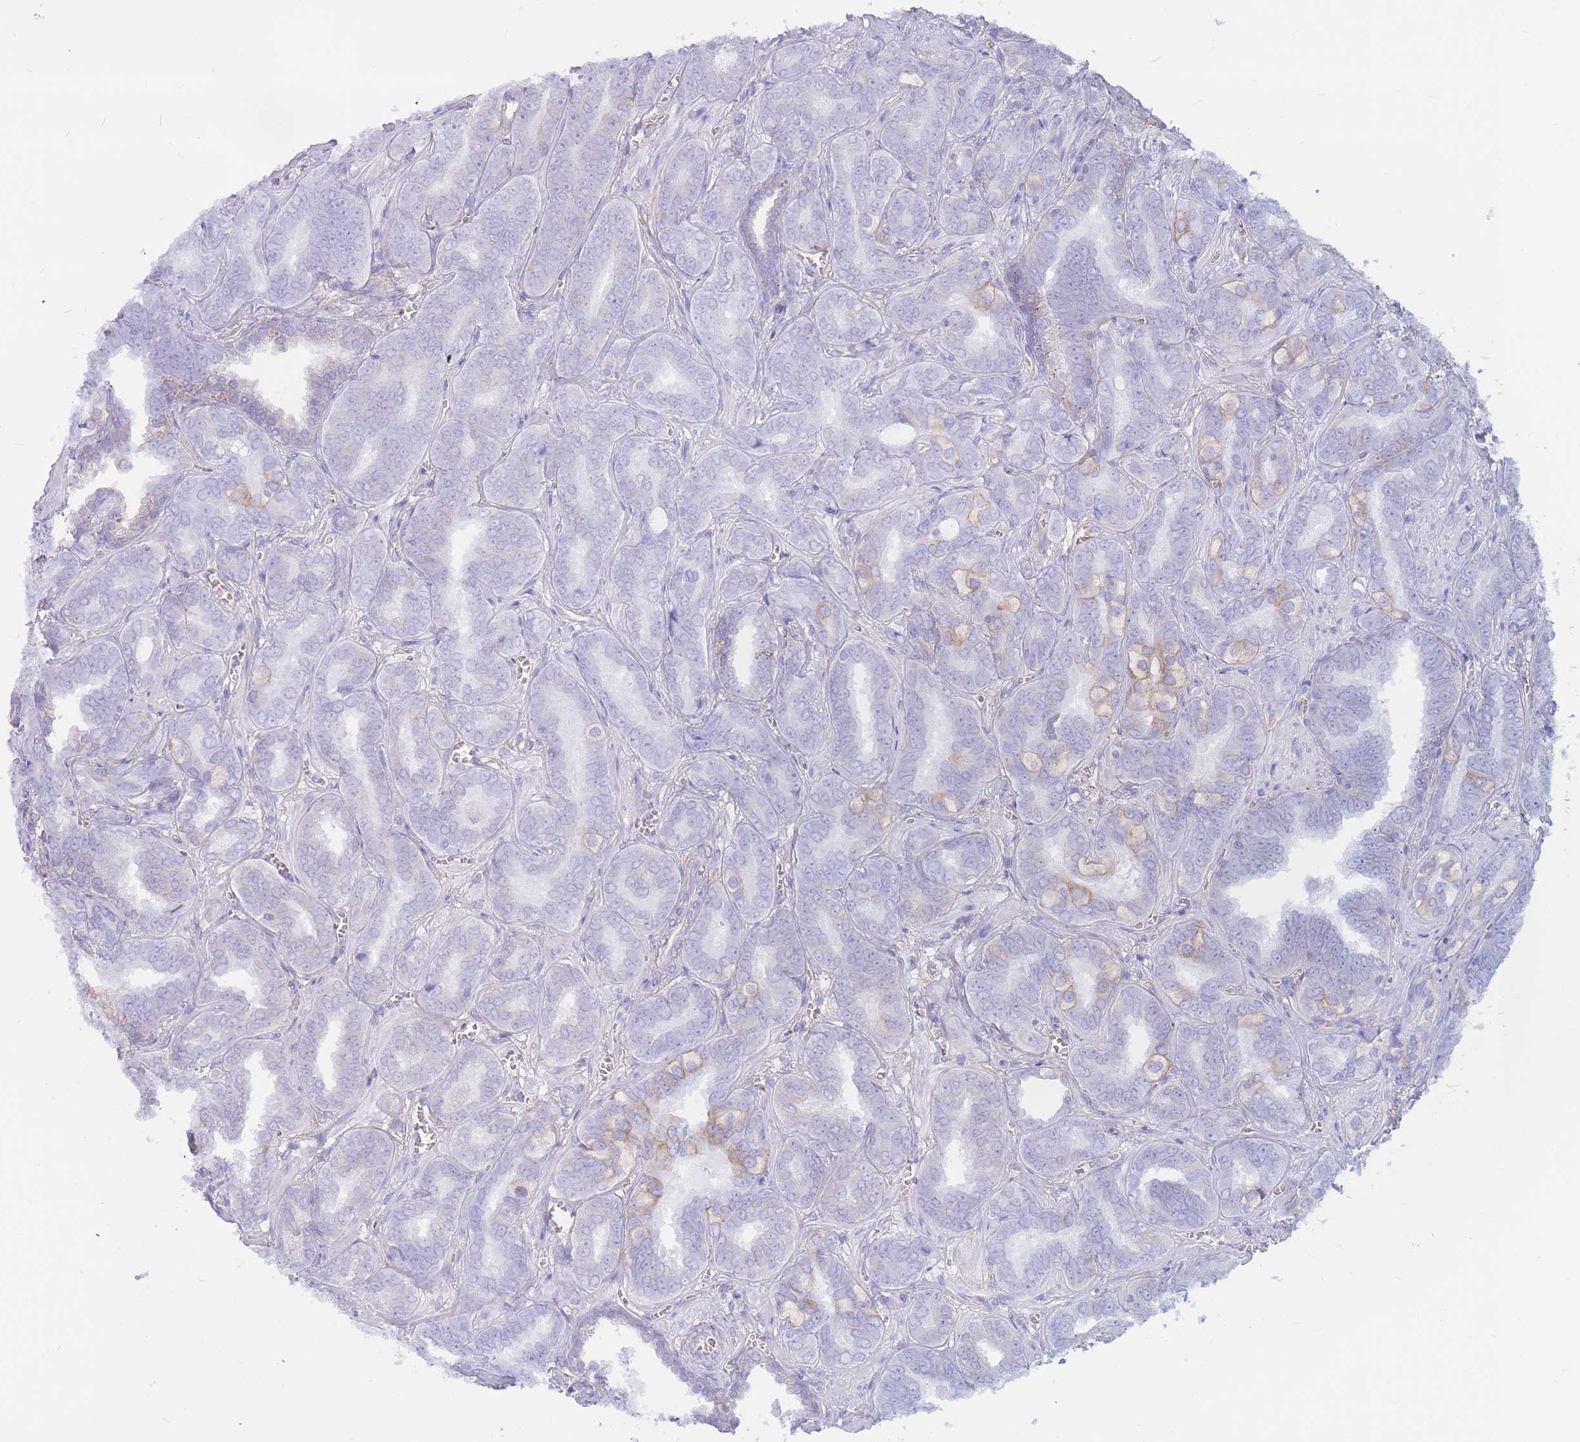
{"staining": {"intensity": "weak", "quantity": "<25%", "location": "cytoplasmic/membranous"}, "tissue": "prostate cancer", "cell_type": "Tumor cells", "image_type": "cancer", "snomed": [{"axis": "morphology", "description": "Adenocarcinoma, High grade"}, {"axis": "topography", "description": "Prostate"}], "caption": "DAB (3,3'-diaminobenzidine) immunohistochemical staining of human prostate cancer (adenocarcinoma (high-grade)) reveals no significant expression in tumor cells.", "gene": "ADD2", "patient": {"sex": "male", "age": 67}}